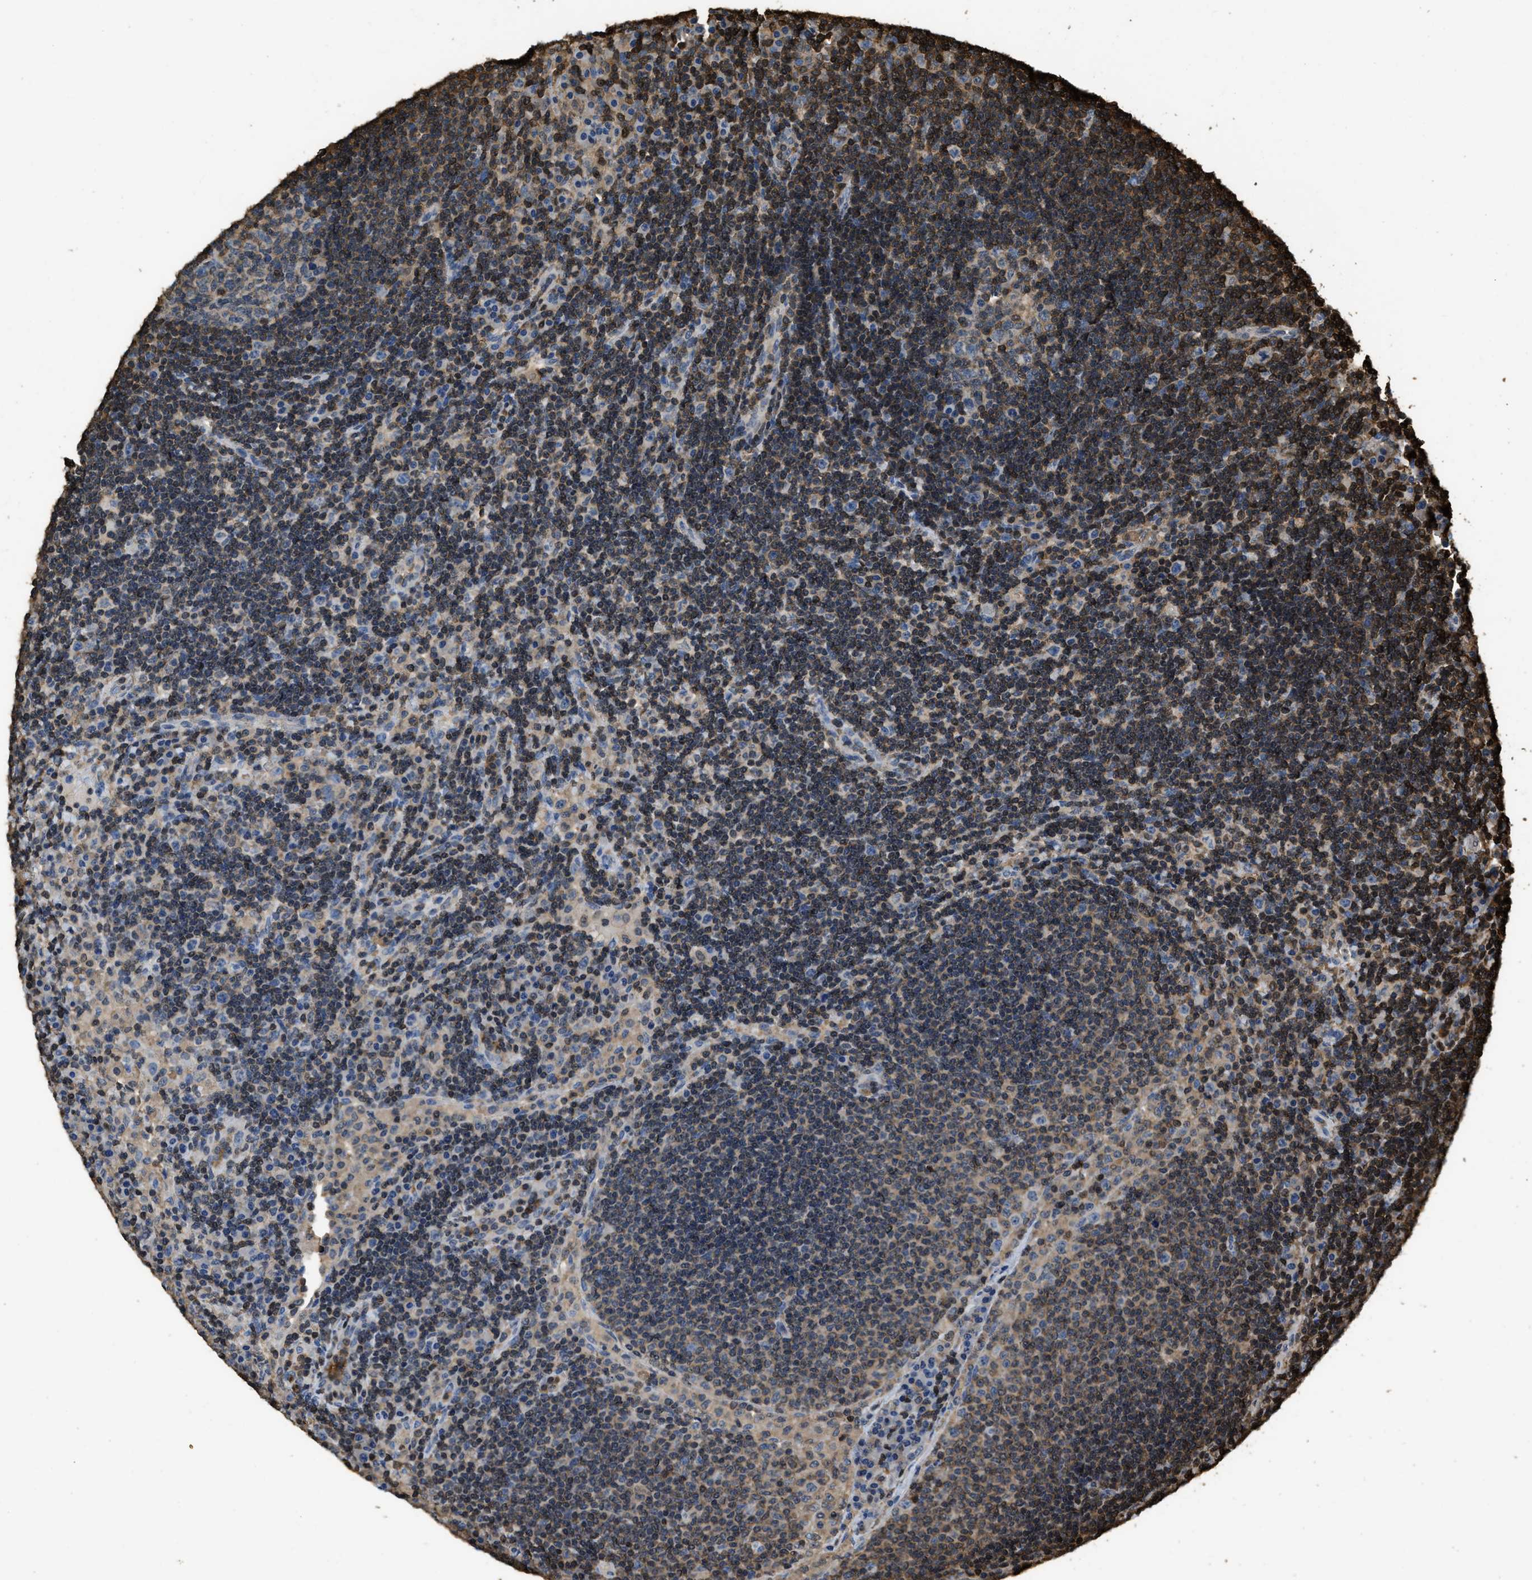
{"staining": {"intensity": "weak", "quantity": ">75%", "location": "cytoplasmic/membranous"}, "tissue": "lymph node", "cell_type": "Germinal center cells", "image_type": "normal", "snomed": [{"axis": "morphology", "description": "Normal tissue, NOS"}, {"axis": "topography", "description": "Lymph node"}], "caption": "Weak cytoplasmic/membranous staining is identified in about >75% of germinal center cells in normal lymph node.", "gene": "ARHGDIB", "patient": {"sex": "female", "age": 53}}